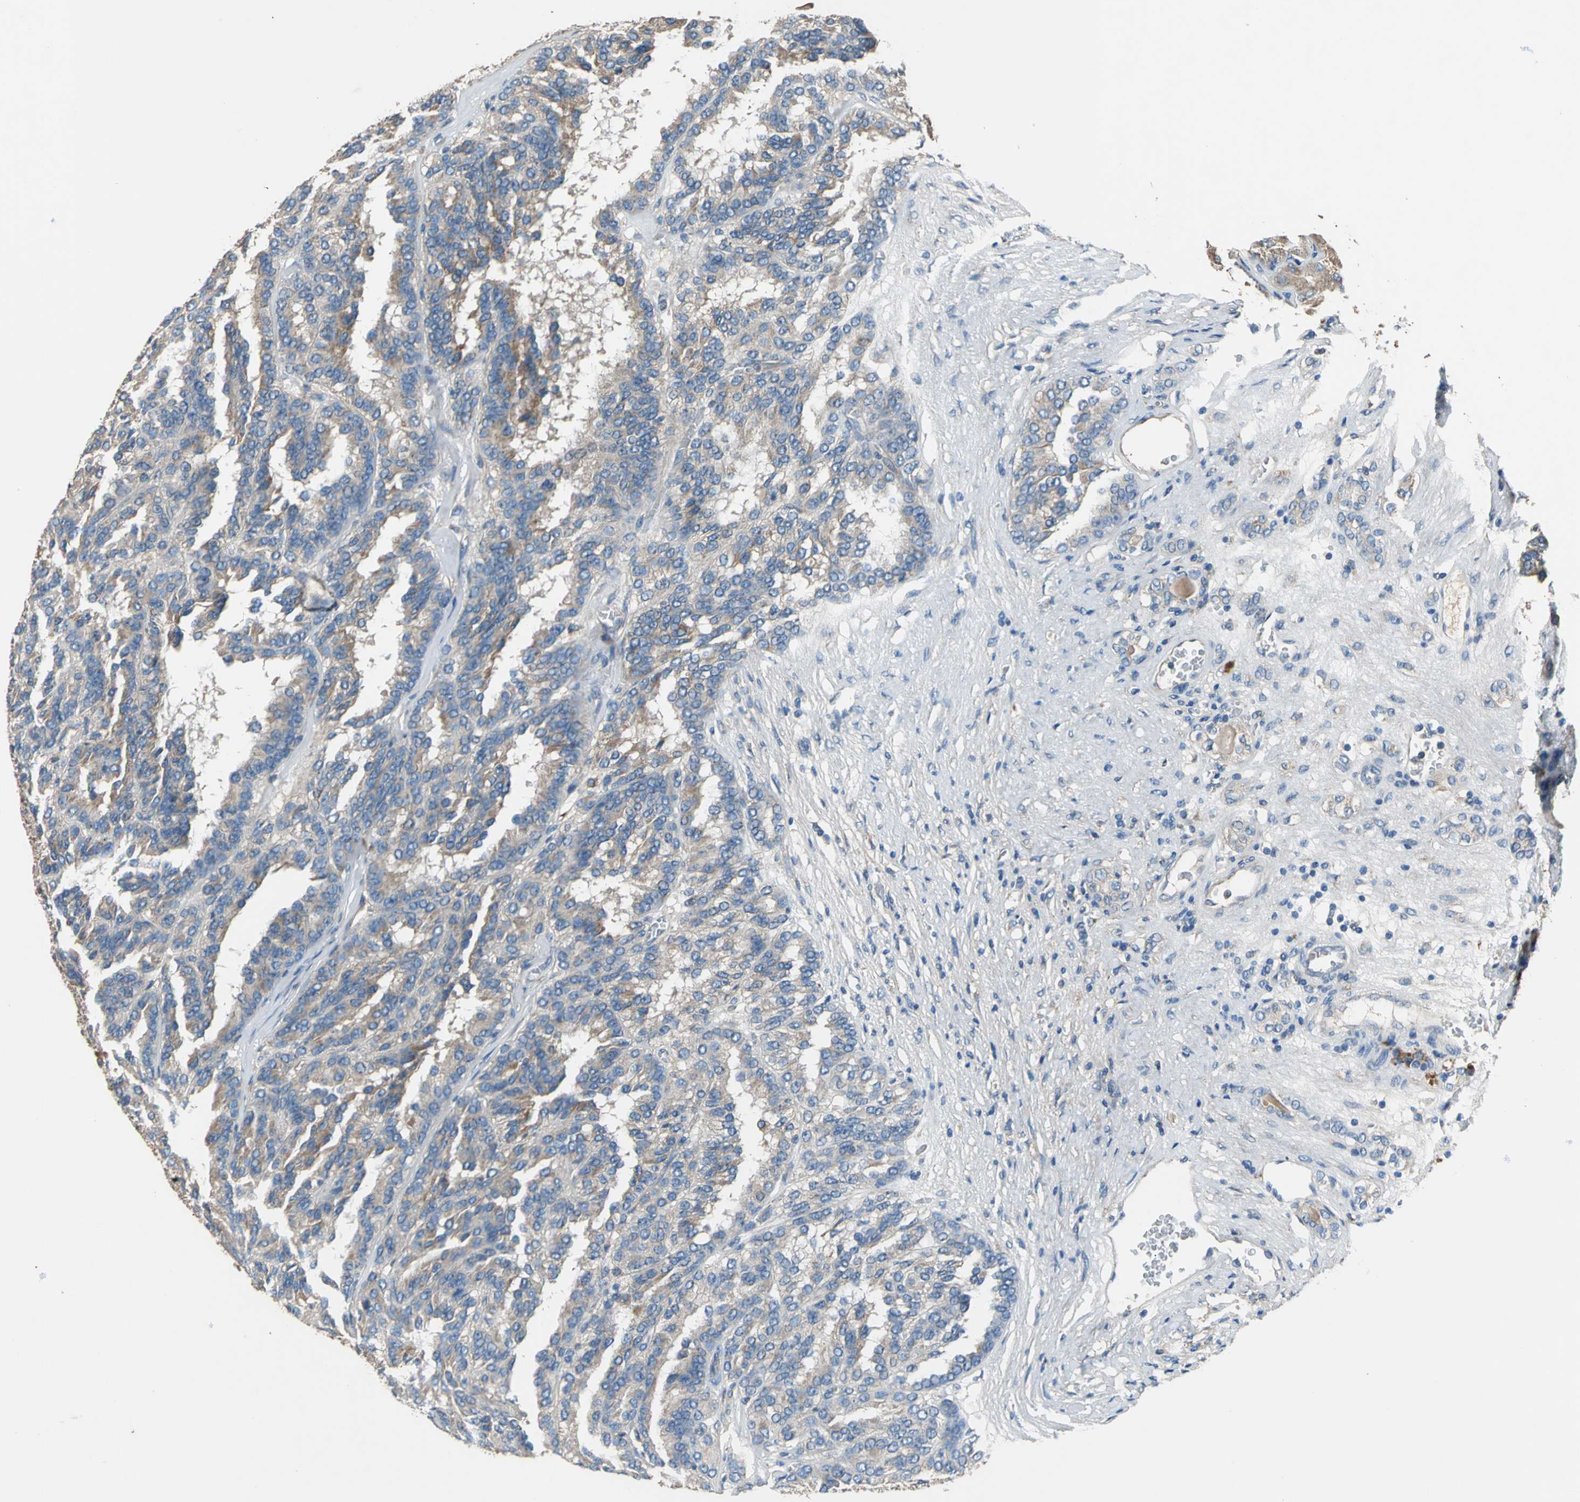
{"staining": {"intensity": "moderate", "quantity": ">75%", "location": "cytoplasmic/membranous"}, "tissue": "renal cancer", "cell_type": "Tumor cells", "image_type": "cancer", "snomed": [{"axis": "morphology", "description": "Adenocarcinoma, NOS"}, {"axis": "topography", "description": "Kidney"}], "caption": "The image reveals a brown stain indicating the presence of a protein in the cytoplasmic/membranous of tumor cells in renal adenocarcinoma.", "gene": "HEPH", "patient": {"sex": "male", "age": 46}}